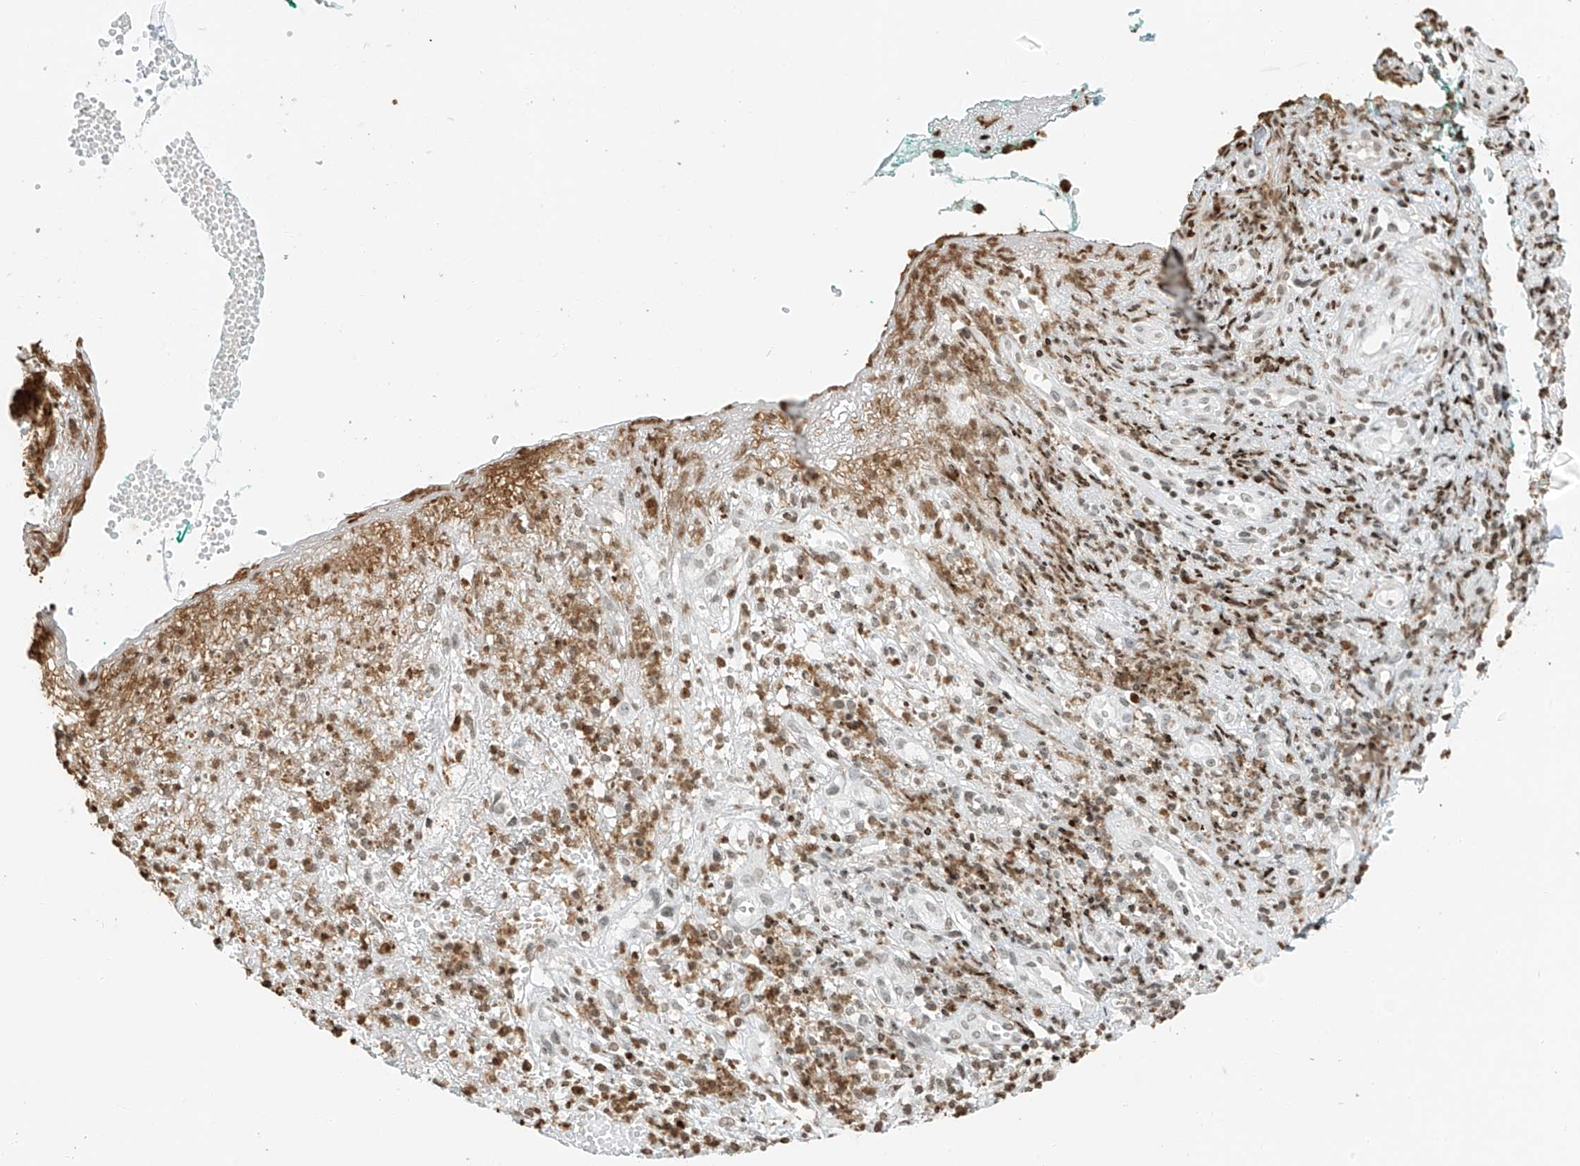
{"staining": {"intensity": "negative", "quantity": "none", "location": "none"}, "tissue": "adipose tissue", "cell_type": "Adipocytes", "image_type": "normal", "snomed": [{"axis": "morphology", "description": "Normal tissue, NOS"}, {"axis": "morphology", "description": "Basal cell carcinoma"}, {"axis": "topography", "description": "Cartilage tissue"}, {"axis": "topography", "description": "Nasopharynx"}, {"axis": "topography", "description": "Oral tissue"}], "caption": "This is an immunohistochemistry (IHC) image of unremarkable human adipose tissue. There is no positivity in adipocytes.", "gene": "C17orf58", "patient": {"sex": "female", "age": 77}}